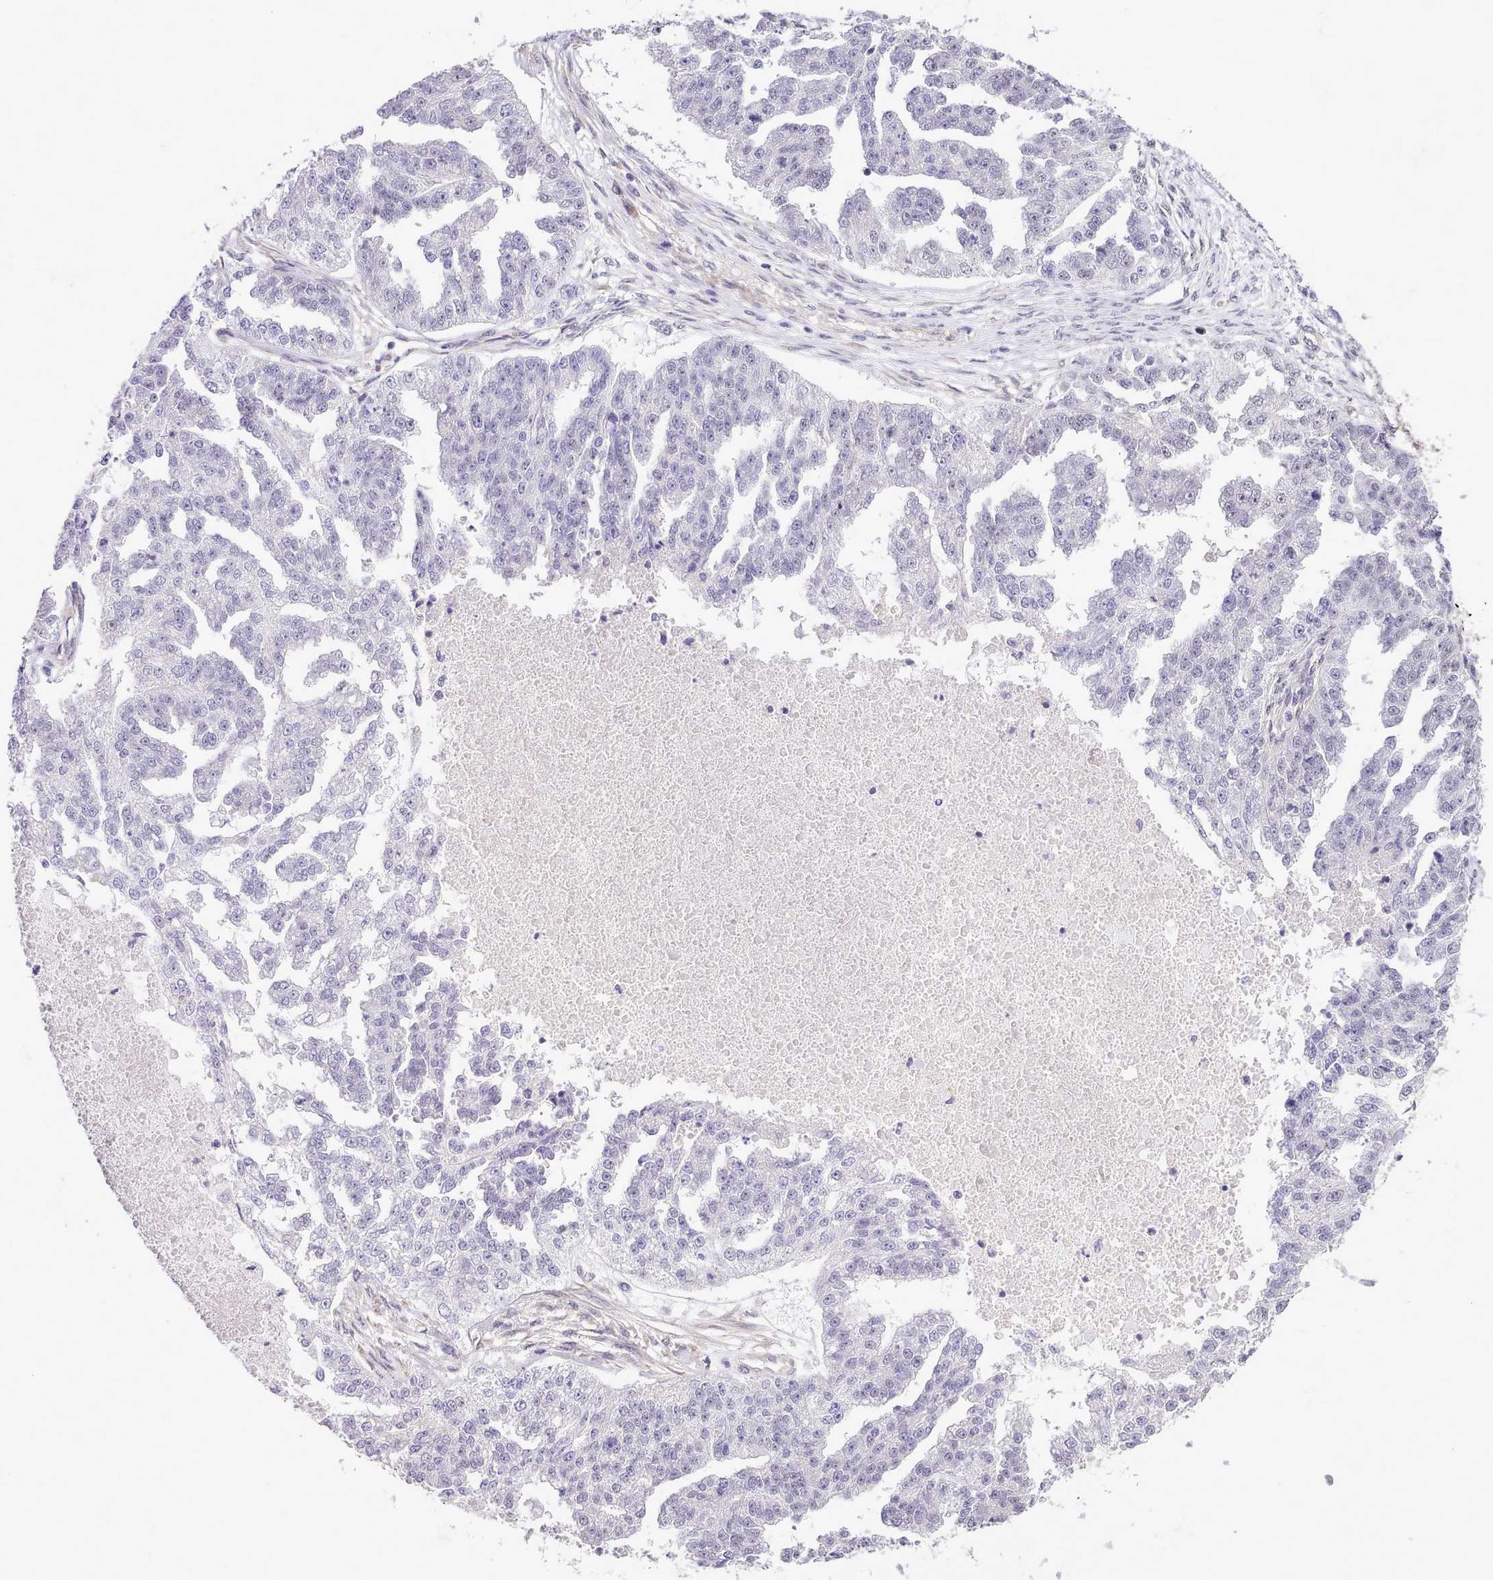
{"staining": {"intensity": "negative", "quantity": "none", "location": "none"}, "tissue": "ovarian cancer", "cell_type": "Tumor cells", "image_type": "cancer", "snomed": [{"axis": "morphology", "description": "Cystadenocarcinoma, serous, NOS"}, {"axis": "topography", "description": "Ovary"}], "caption": "Tumor cells are negative for protein expression in human ovarian serous cystadenocarcinoma.", "gene": "HOXB7", "patient": {"sex": "female", "age": 58}}